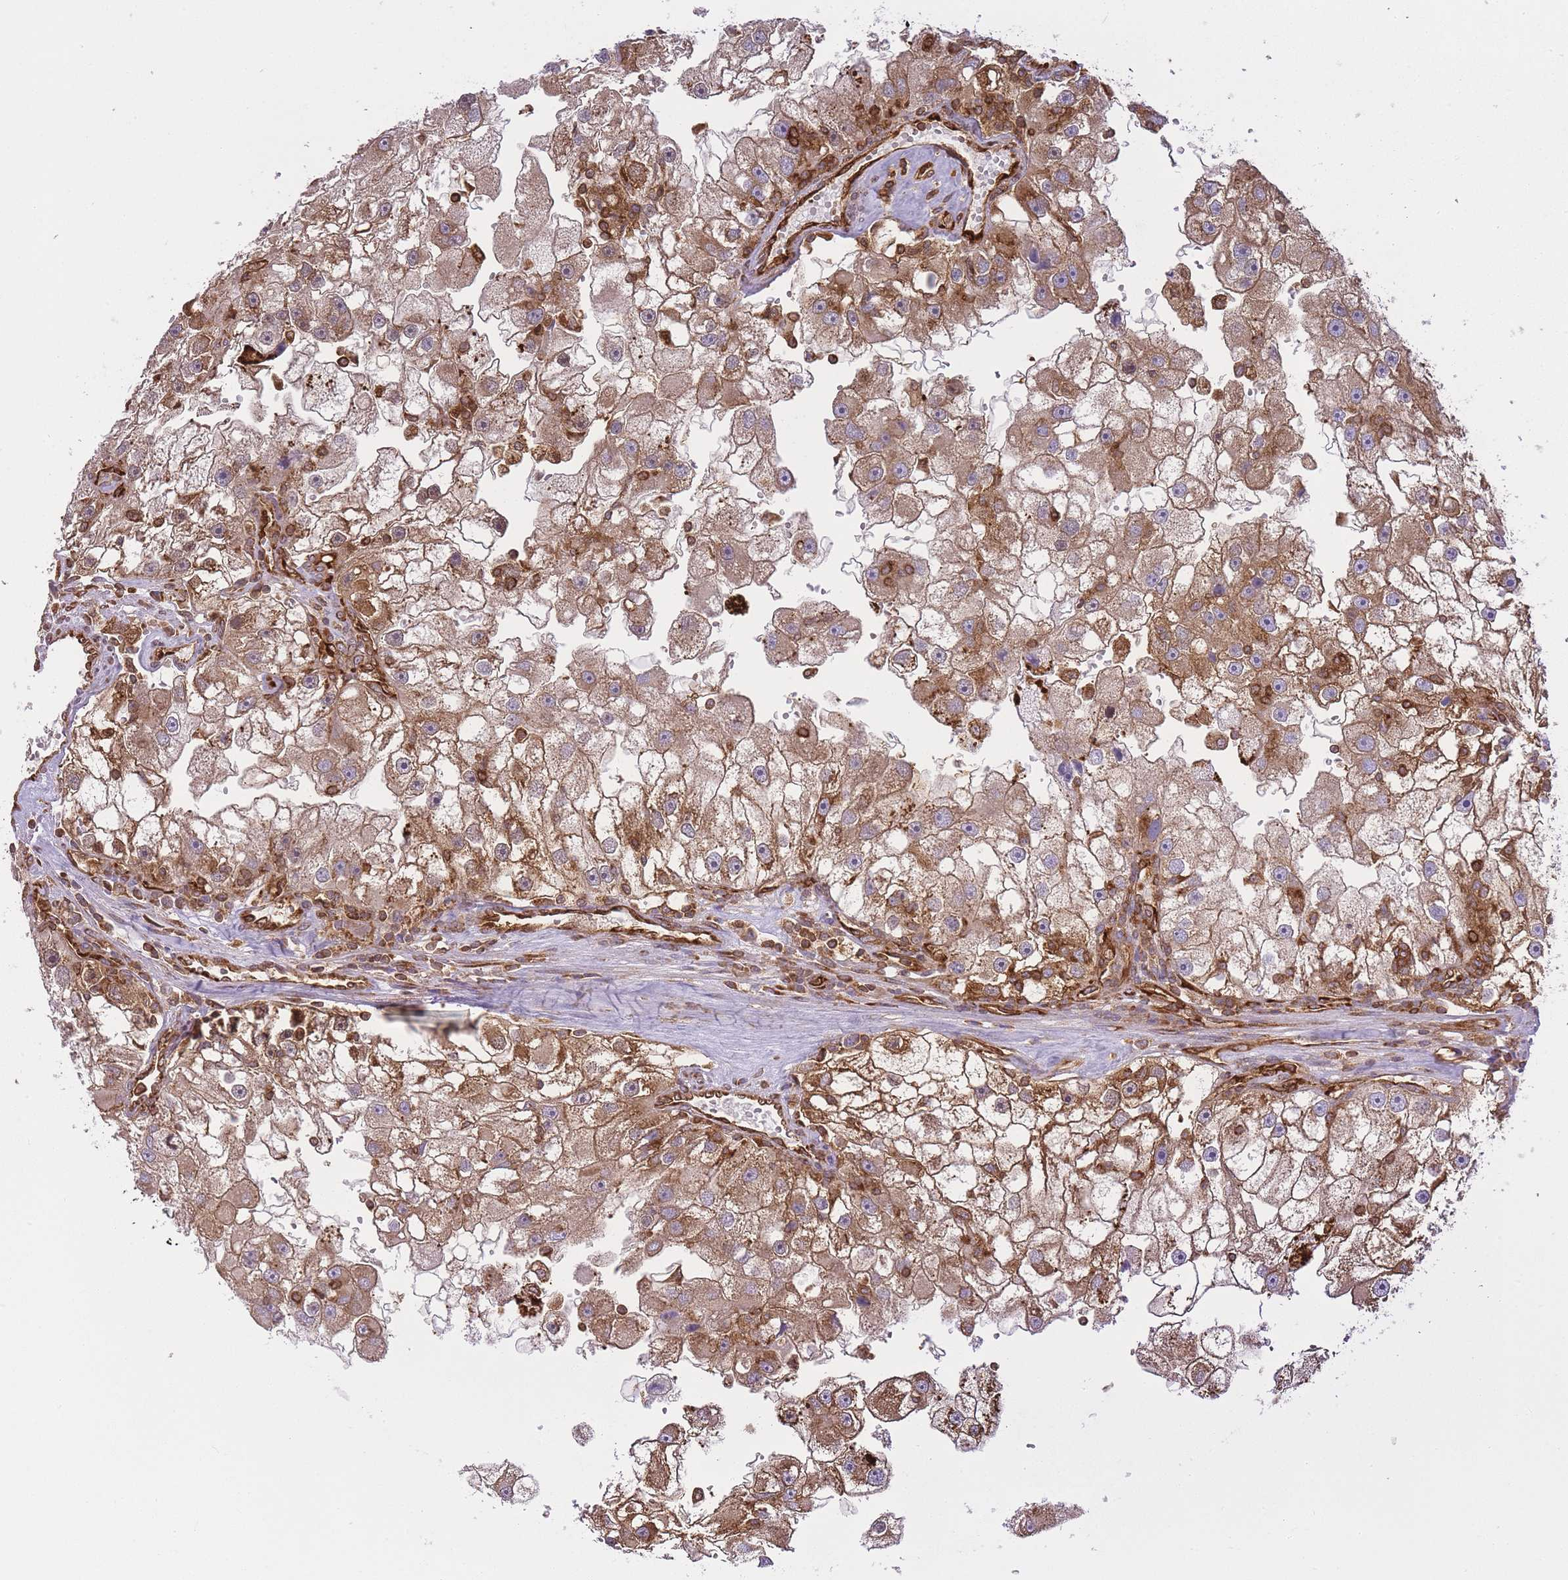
{"staining": {"intensity": "moderate", "quantity": ">75%", "location": "cytoplasmic/membranous"}, "tissue": "renal cancer", "cell_type": "Tumor cells", "image_type": "cancer", "snomed": [{"axis": "morphology", "description": "Adenocarcinoma, NOS"}, {"axis": "topography", "description": "Kidney"}], "caption": "Tumor cells demonstrate moderate cytoplasmic/membranous expression in about >75% of cells in renal adenocarcinoma. Immunohistochemistry stains the protein in brown and the nuclei are stained blue.", "gene": "MSN", "patient": {"sex": "male", "age": 63}}